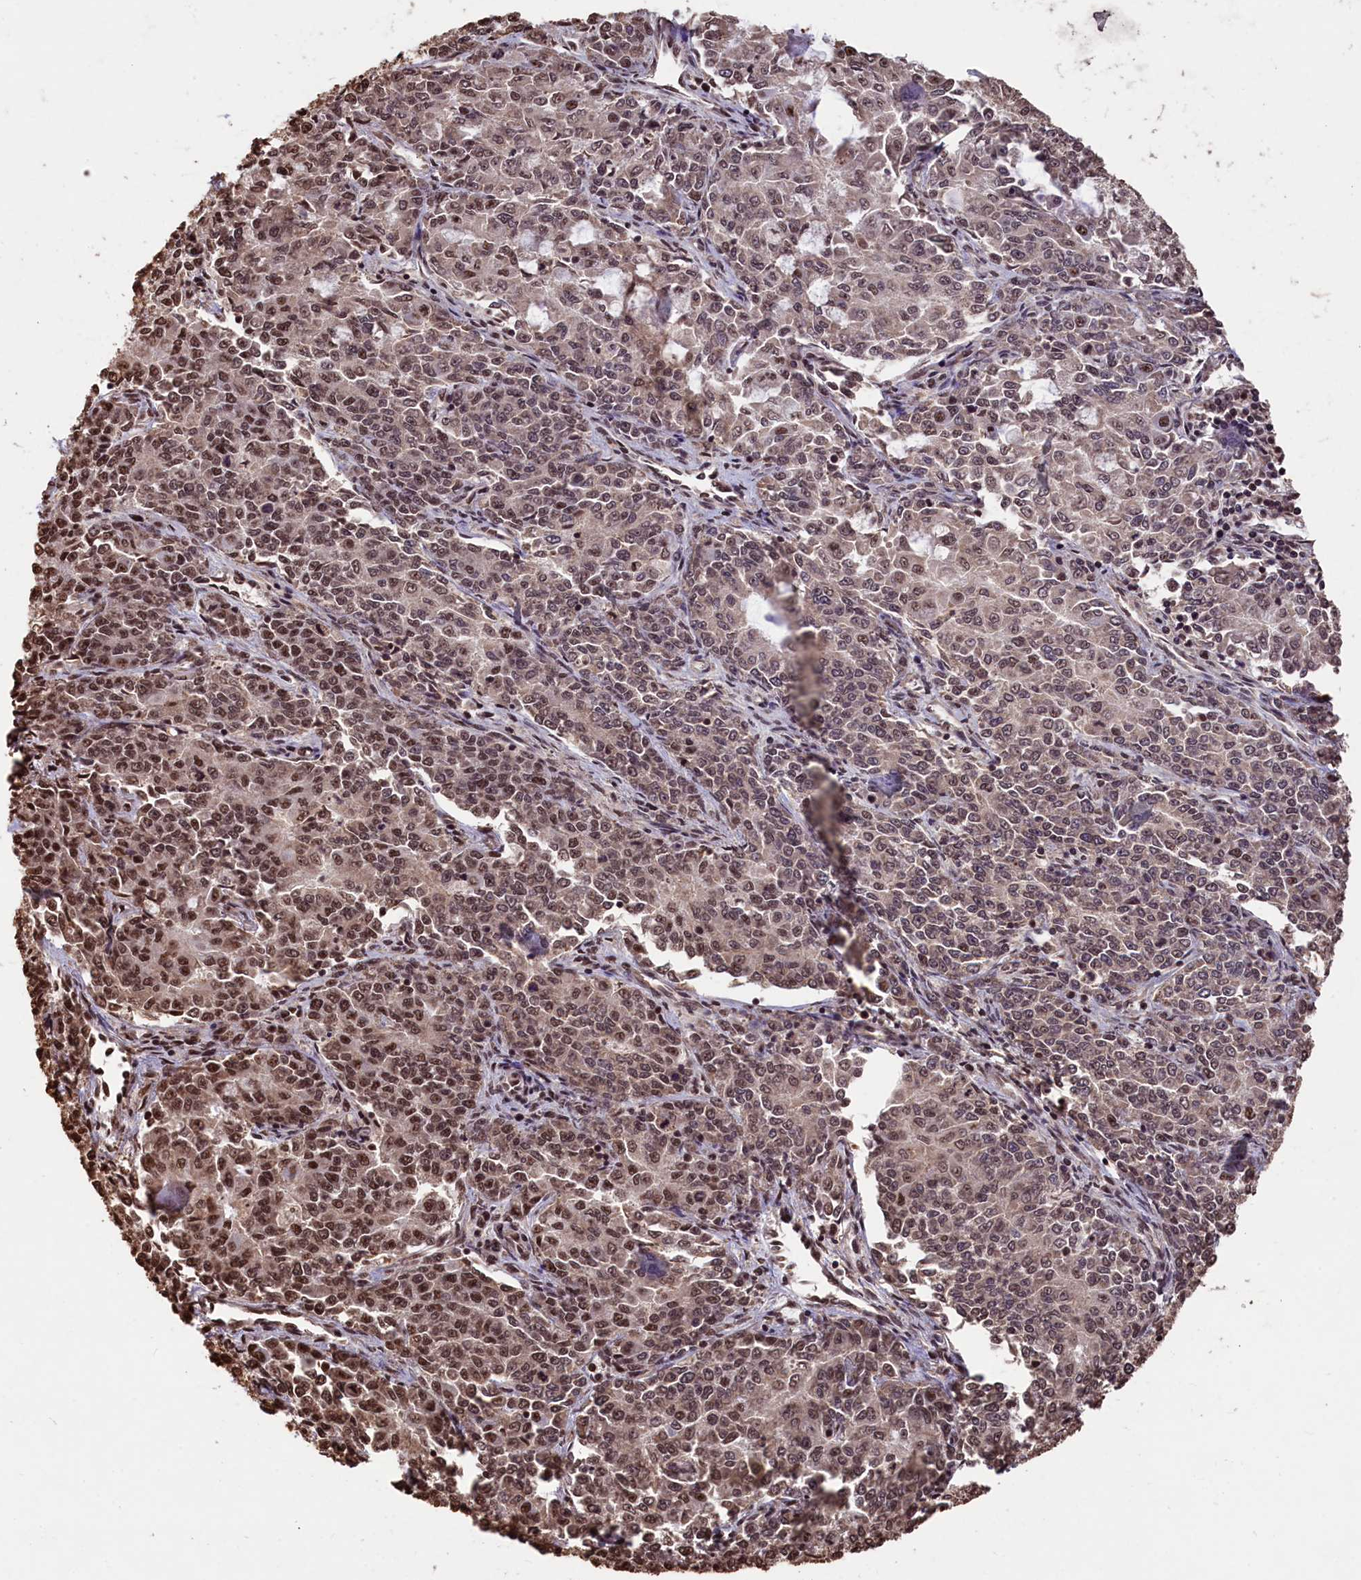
{"staining": {"intensity": "moderate", "quantity": ">75%", "location": "cytoplasmic/membranous,nuclear"}, "tissue": "endometrial cancer", "cell_type": "Tumor cells", "image_type": "cancer", "snomed": [{"axis": "morphology", "description": "Adenocarcinoma, NOS"}, {"axis": "topography", "description": "Endometrium"}], "caption": "Immunohistochemical staining of endometrial cancer (adenocarcinoma) demonstrates moderate cytoplasmic/membranous and nuclear protein expression in approximately >75% of tumor cells.", "gene": "SNRPD2", "patient": {"sex": "female", "age": 50}}